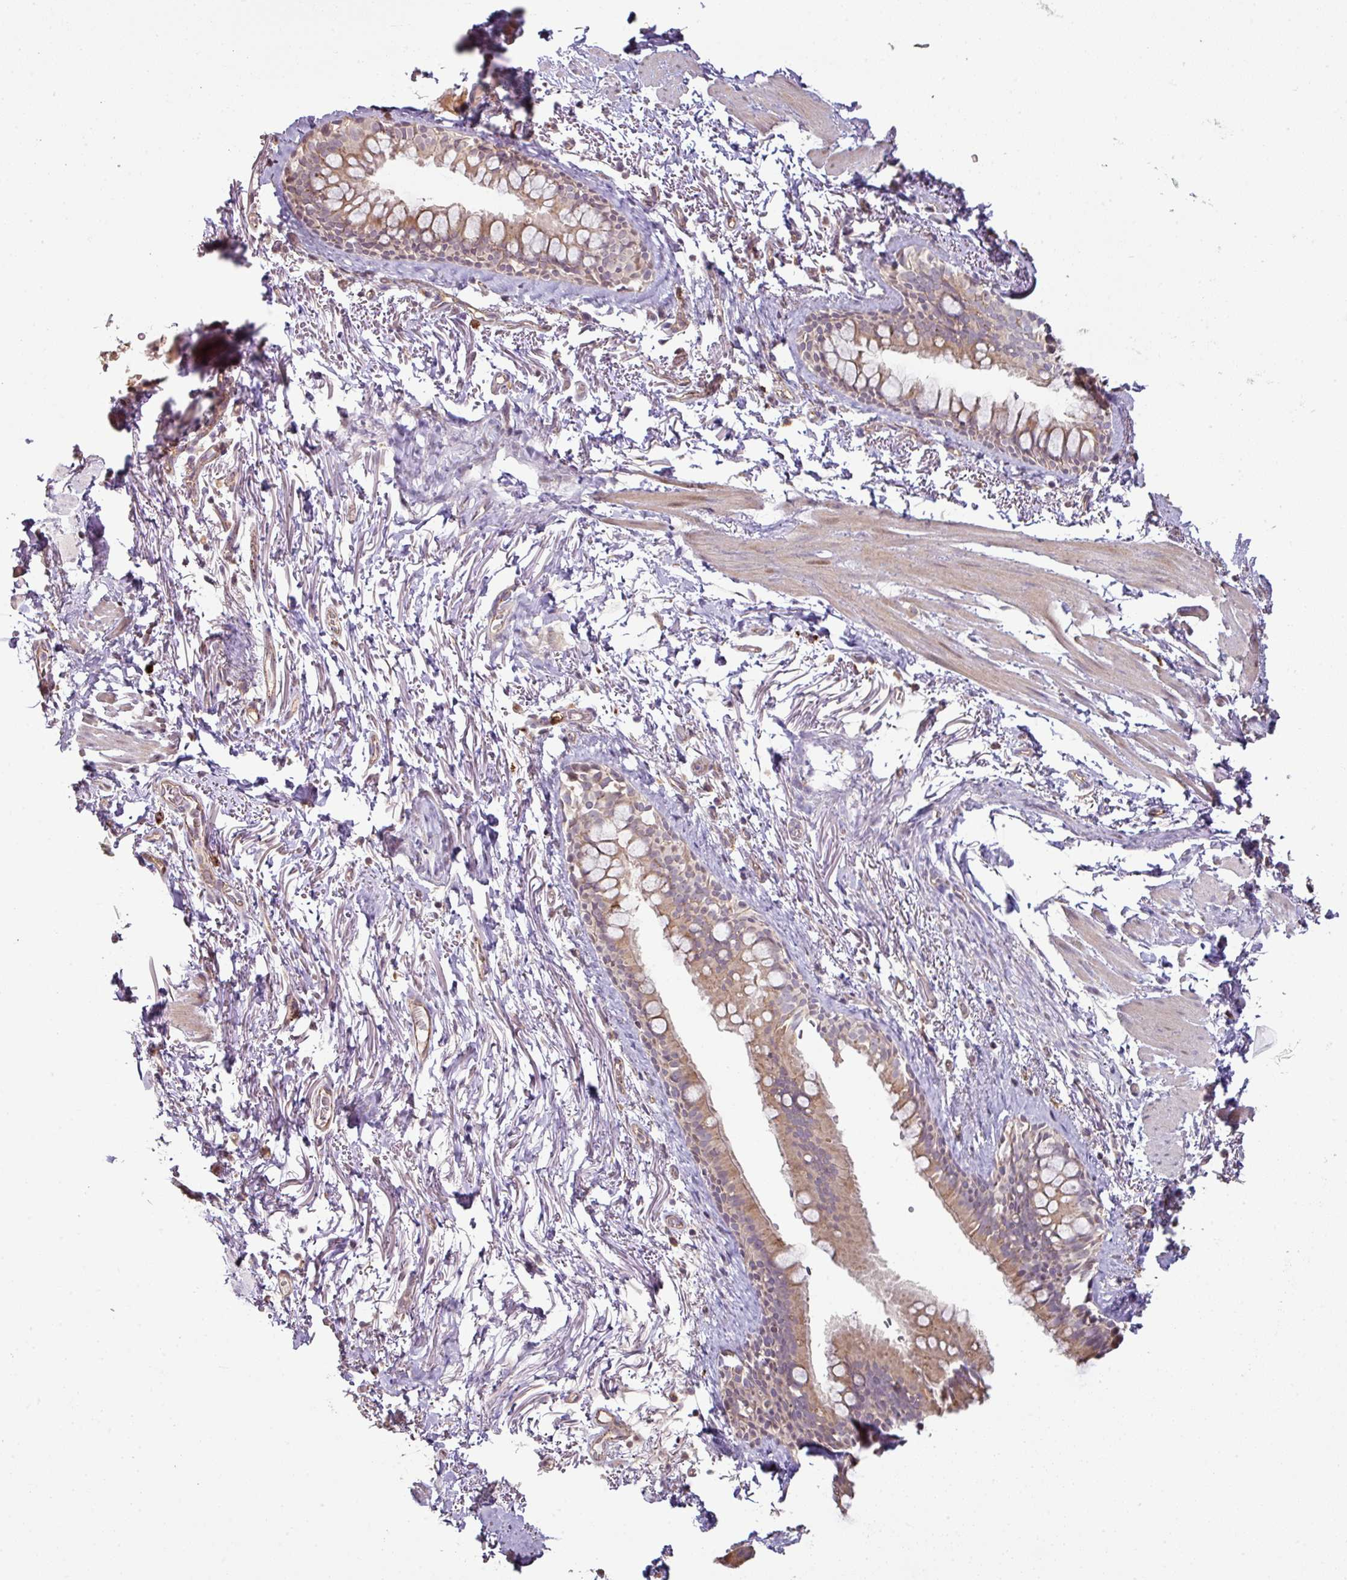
{"staining": {"intensity": "weak", "quantity": "25%-75%", "location": "cytoplasmic/membranous"}, "tissue": "bronchus", "cell_type": "Respiratory epithelial cells", "image_type": "normal", "snomed": [{"axis": "morphology", "description": "Normal tissue, NOS"}, {"axis": "topography", "description": "Bronchus"}], "caption": "Immunohistochemistry (IHC) image of normal bronchus: bronchus stained using IHC displays low levels of weak protein expression localized specifically in the cytoplasmic/membranous of respiratory epithelial cells, appearing as a cytoplasmic/membranous brown color.", "gene": "CXCR5", "patient": {"sex": "male", "age": 67}}